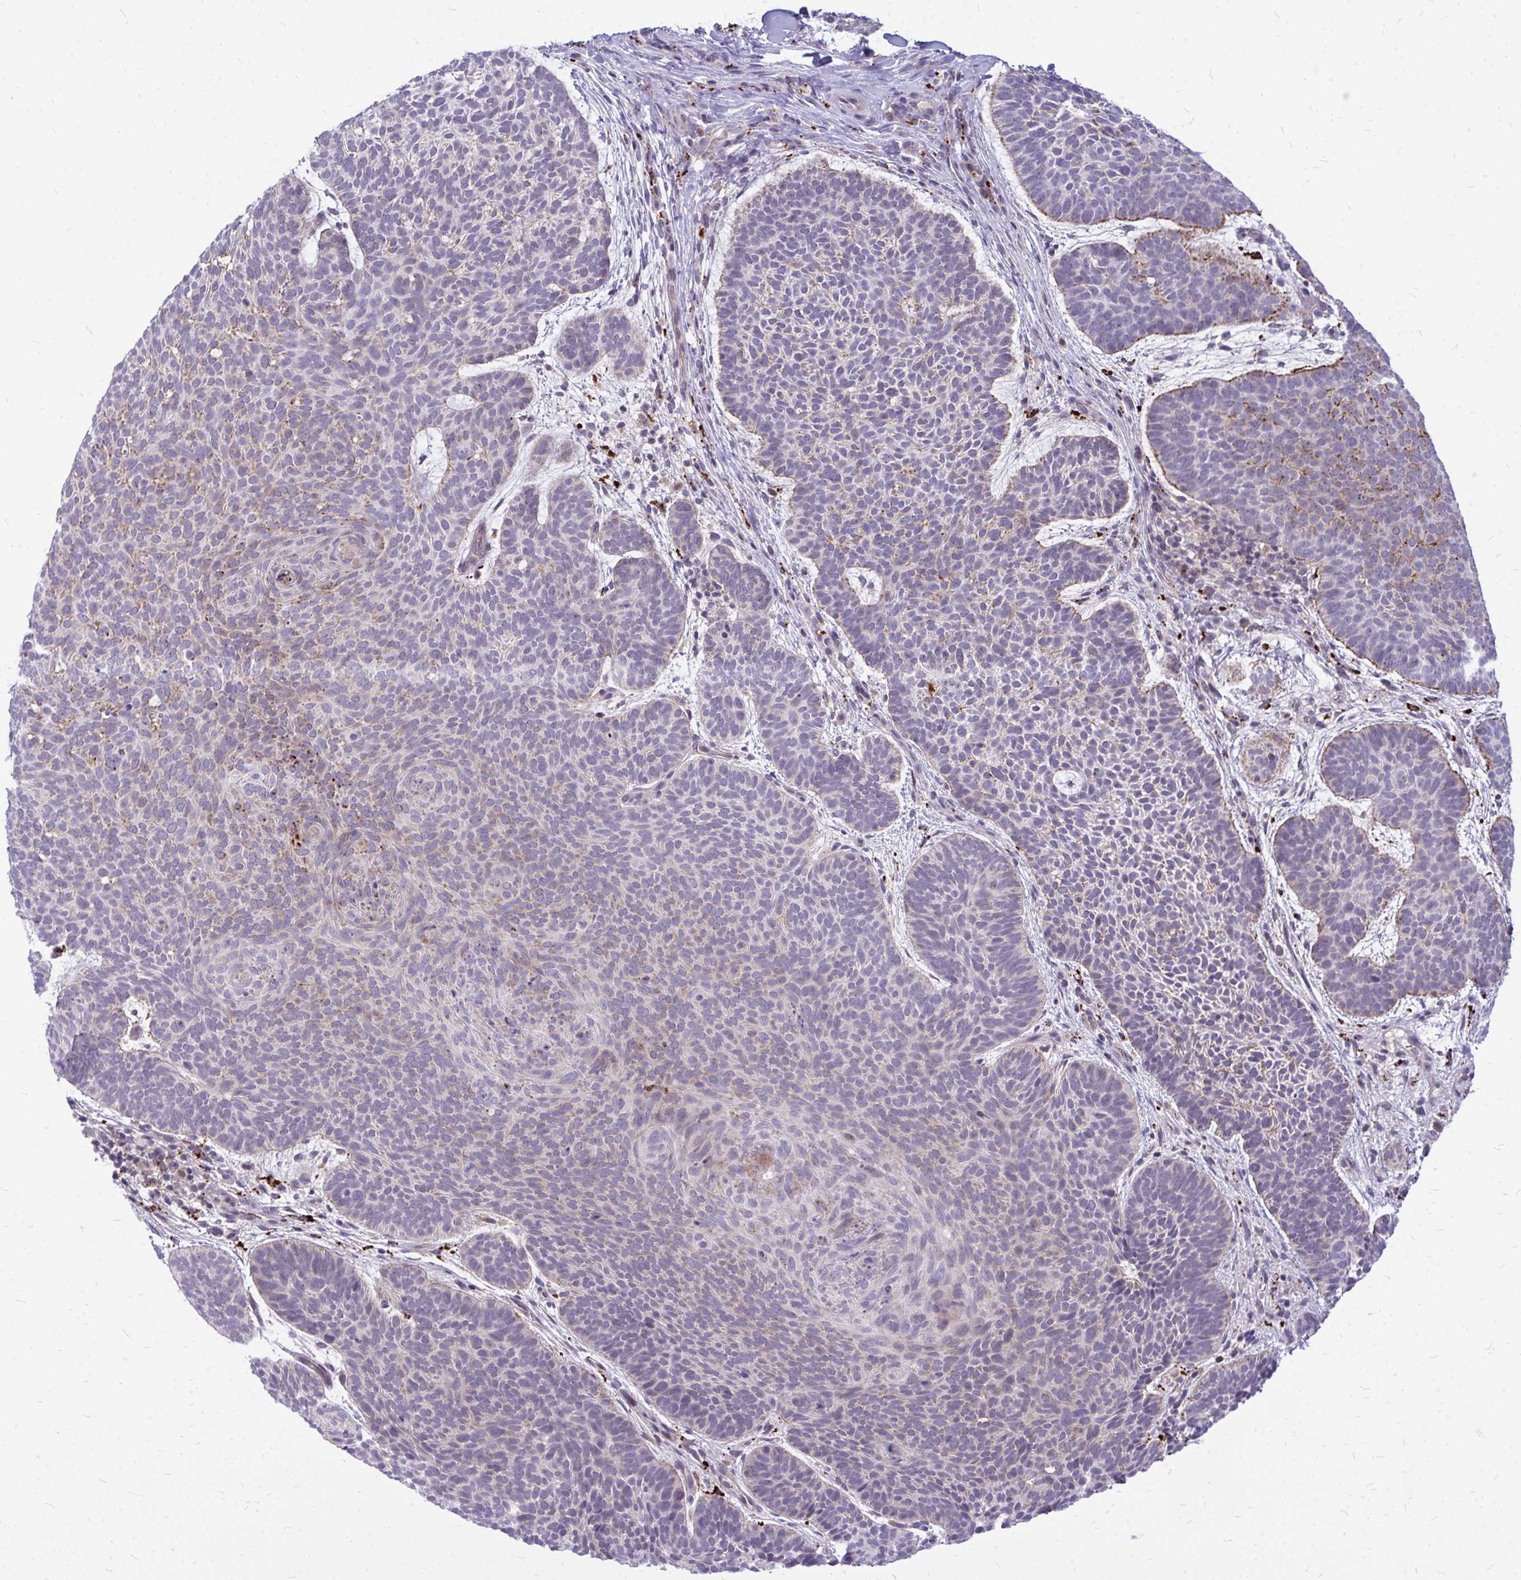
{"staining": {"intensity": "moderate", "quantity": "<25%", "location": "cytoplasmic/membranous"}, "tissue": "skin cancer", "cell_type": "Tumor cells", "image_type": "cancer", "snomed": [{"axis": "morphology", "description": "Basal cell carcinoma"}, {"axis": "topography", "description": "Skin"}, {"axis": "topography", "description": "Skin of face"}], "caption": "Immunohistochemistry (IHC) (DAB (3,3'-diaminobenzidine)) staining of skin cancer (basal cell carcinoma) reveals moderate cytoplasmic/membranous protein expression in approximately <25% of tumor cells.", "gene": "ZSCAN25", "patient": {"sex": "male", "age": 73}}